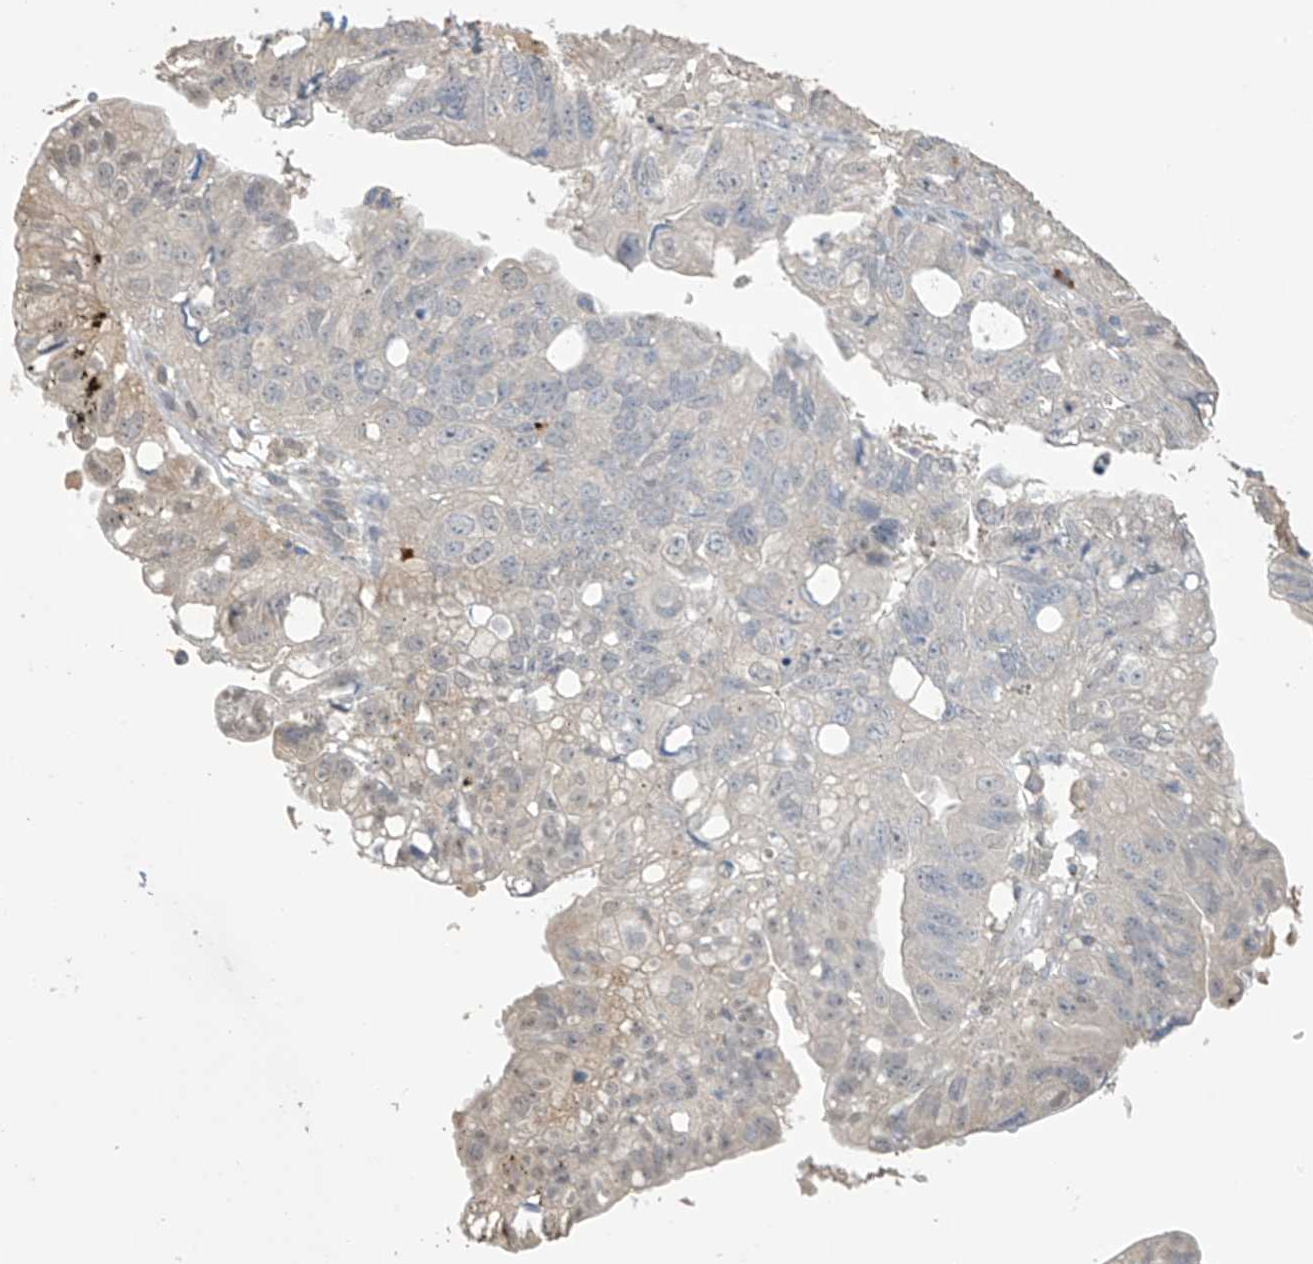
{"staining": {"intensity": "negative", "quantity": "none", "location": "none"}, "tissue": "stomach cancer", "cell_type": "Tumor cells", "image_type": "cancer", "snomed": [{"axis": "morphology", "description": "Adenocarcinoma, NOS"}, {"axis": "topography", "description": "Stomach"}], "caption": "Immunohistochemical staining of human stomach cancer (adenocarcinoma) reveals no significant positivity in tumor cells. (Brightfield microscopy of DAB immunohistochemistry (IHC) at high magnification).", "gene": "SLFN14", "patient": {"sex": "male", "age": 59}}